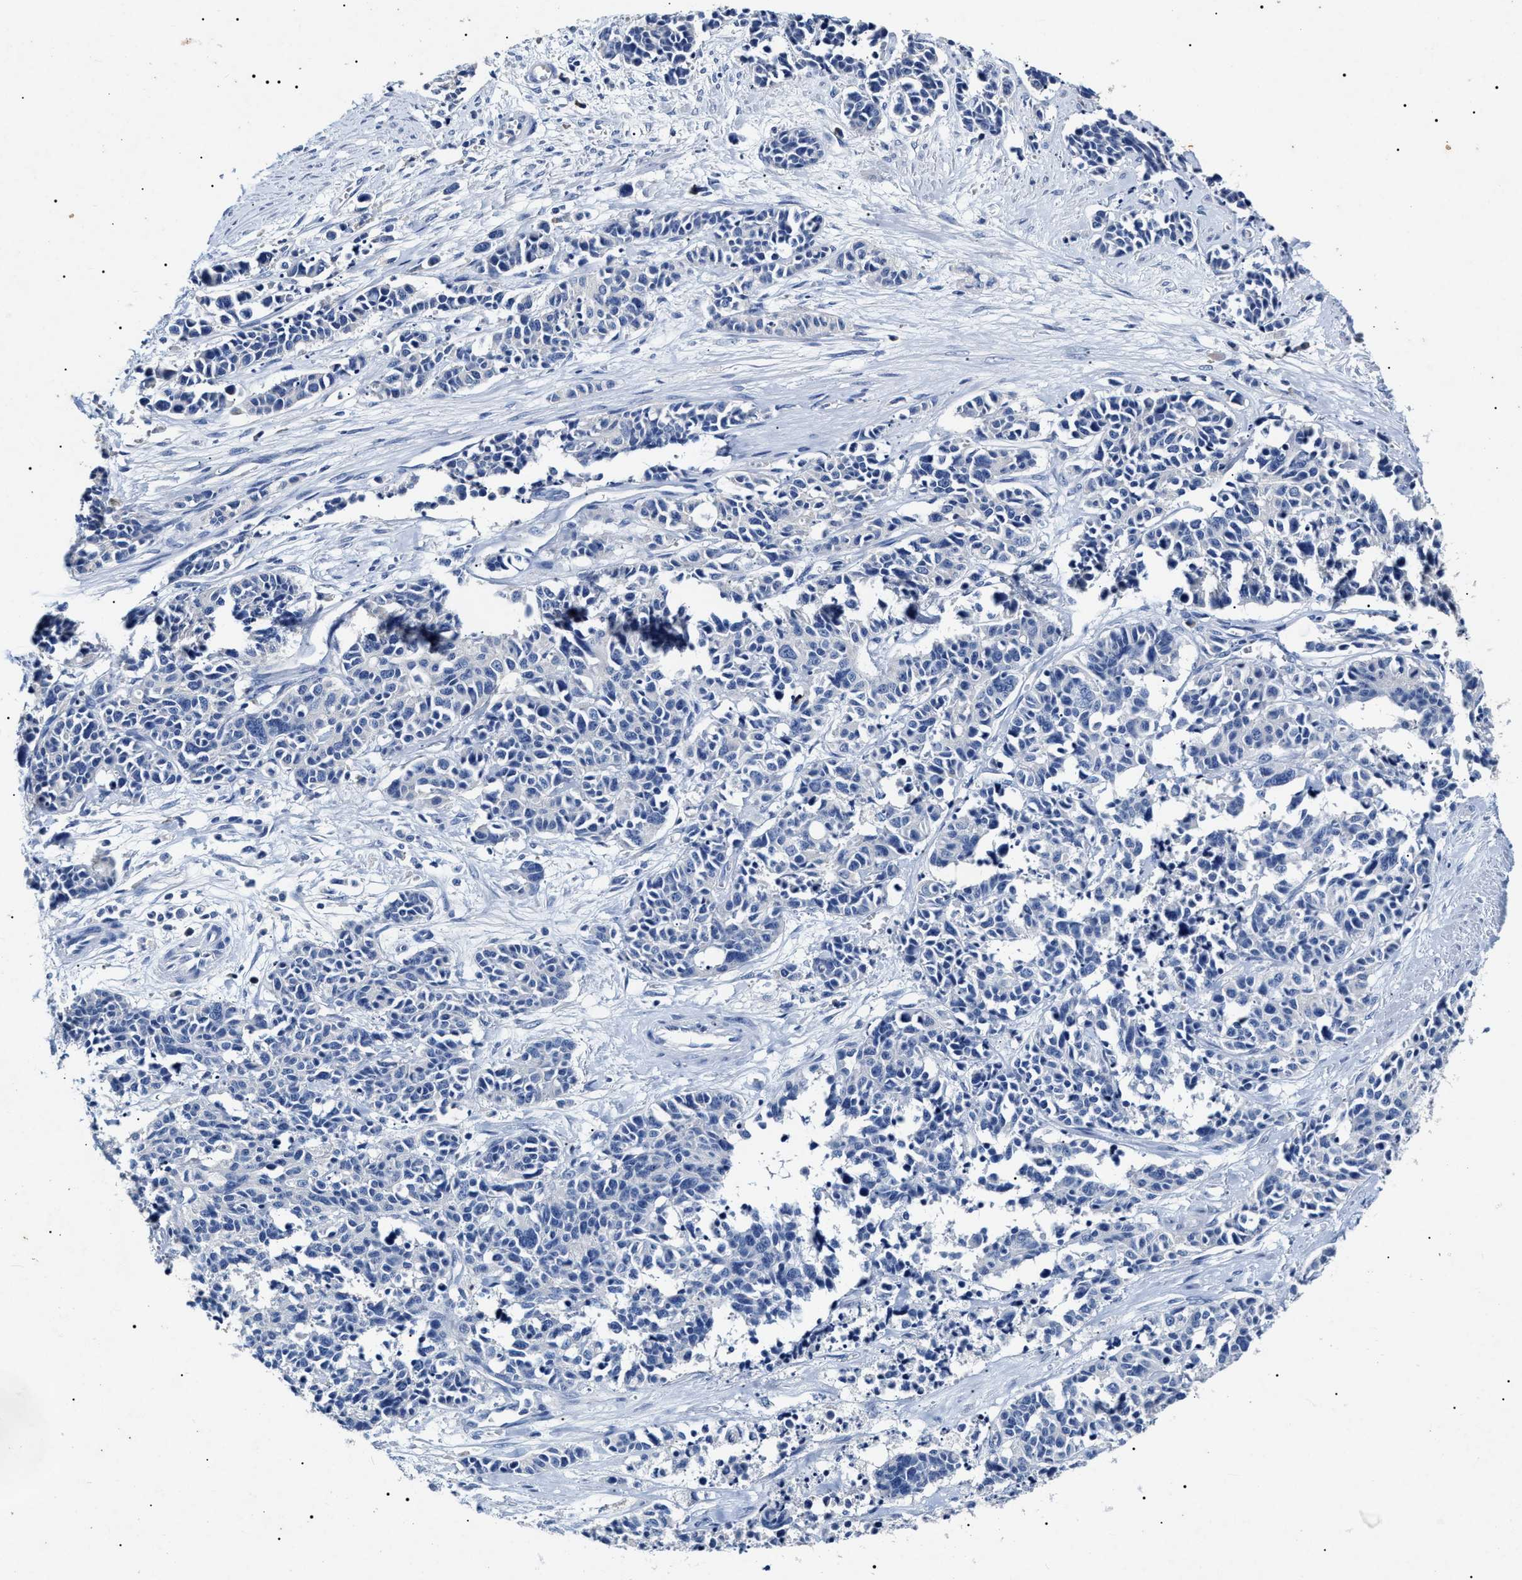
{"staining": {"intensity": "negative", "quantity": "none", "location": "none"}, "tissue": "cervical cancer", "cell_type": "Tumor cells", "image_type": "cancer", "snomed": [{"axis": "morphology", "description": "Squamous cell carcinoma, NOS"}, {"axis": "topography", "description": "Cervix"}], "caption": "Protein analysis of cervical squamous cell carcinoma displays no significant staining in tumor cells. (DAB immunohistochemistry visualized using brightfield microscopy, high magnification).", "gene": "LRRC8E", "patient": {"sex": "female", "age": 35}}